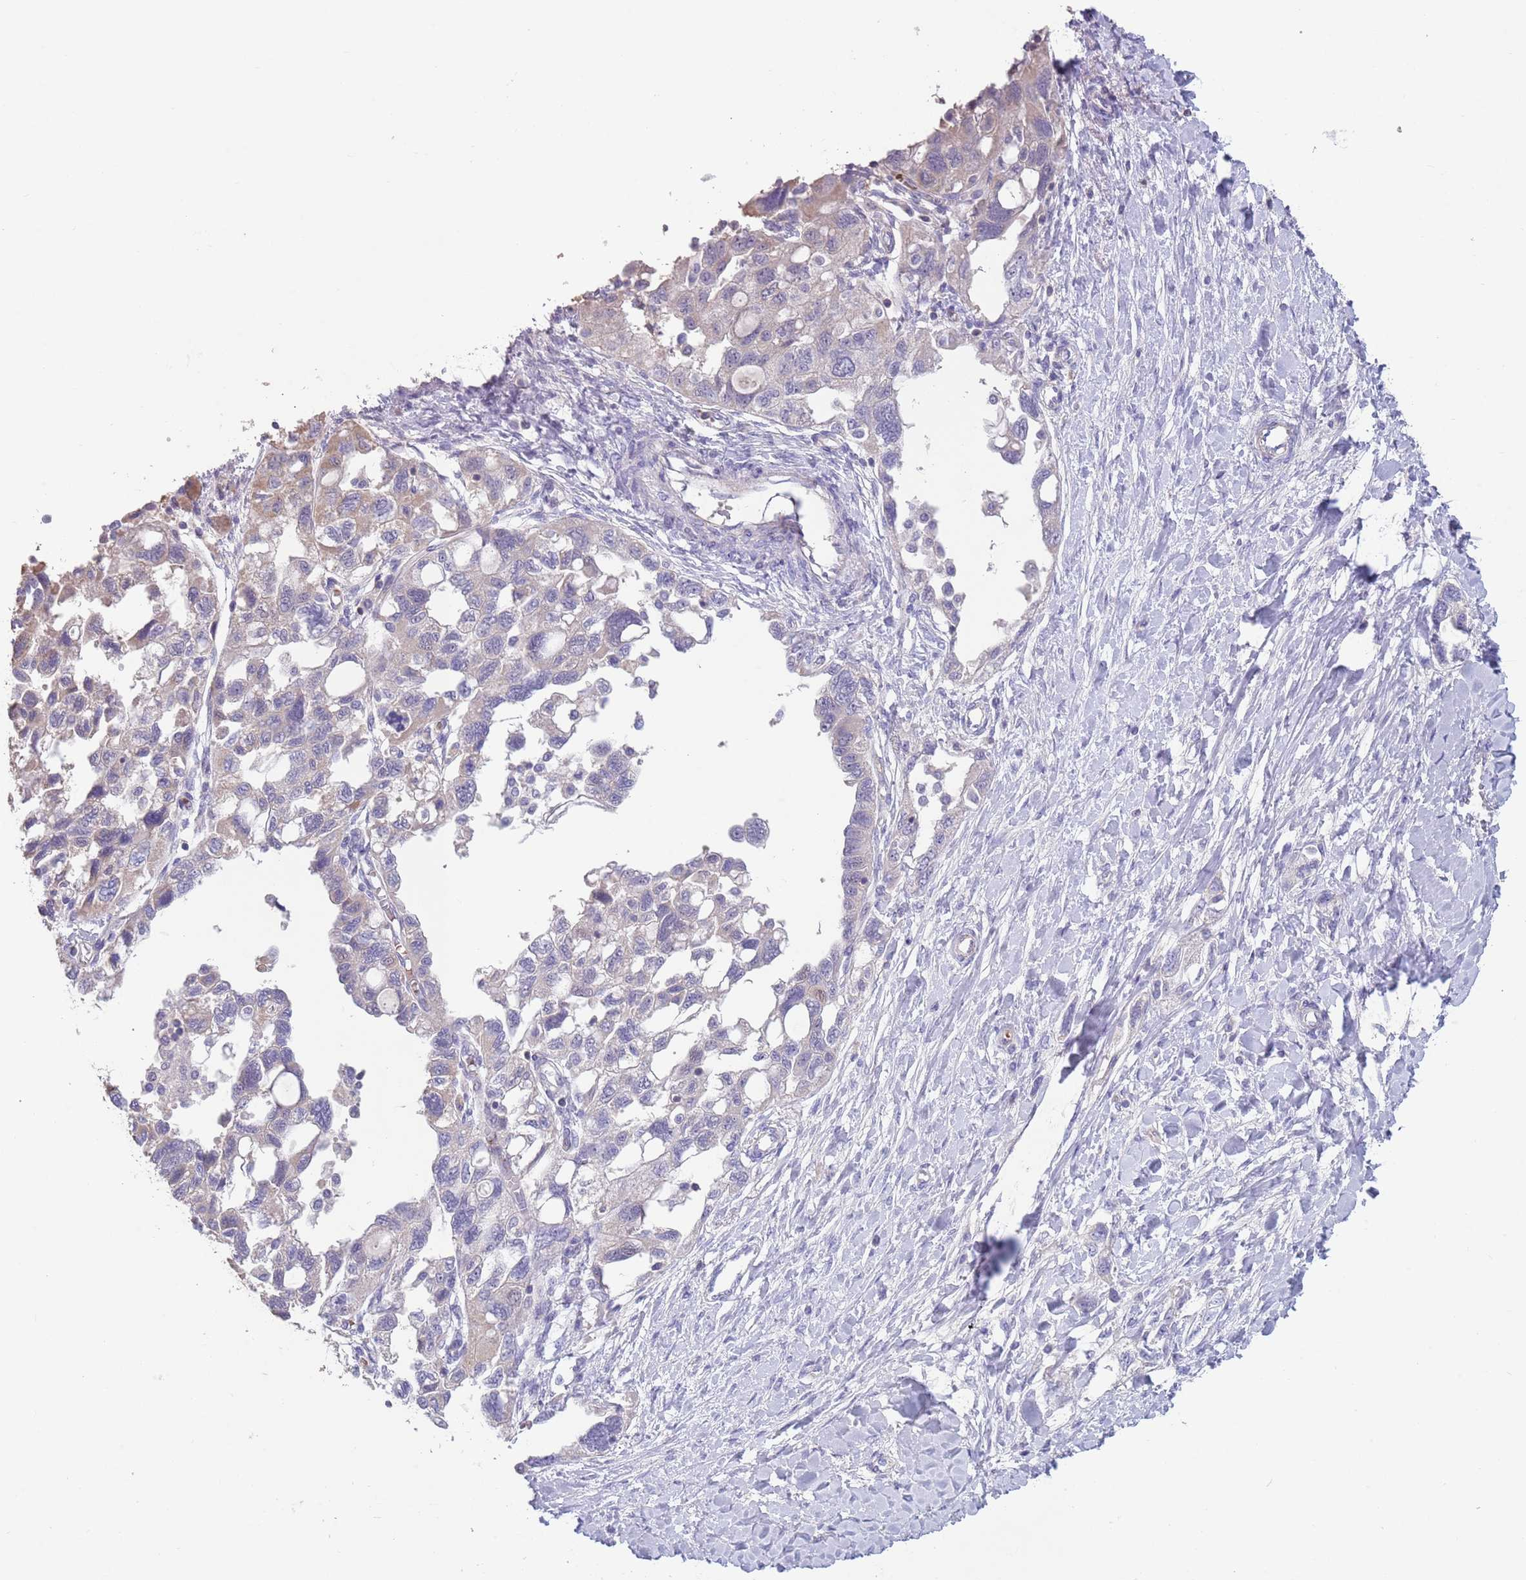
{"staining": {"intensity": "weak", "quantity": "<25%", "location": "cytoplasmic/membranous"}, "tissue": "ovarian cancer", "cell_type": "Tumor cells", "image_type": "cancer", "snomed": [{"axis": "morphology", "description": "Carcinoma, NOS"}, {"axis": "morphology", "description": "Cystadenocarcinoma, serous, NOS"}, {"axis": "topography", "description": "Ovary"}], "caption": "There is no significant expression in tumor cells of ovarian carcinoma.", "gene": "ZNF14", "patient": {"sex": "female", "age": 69}}